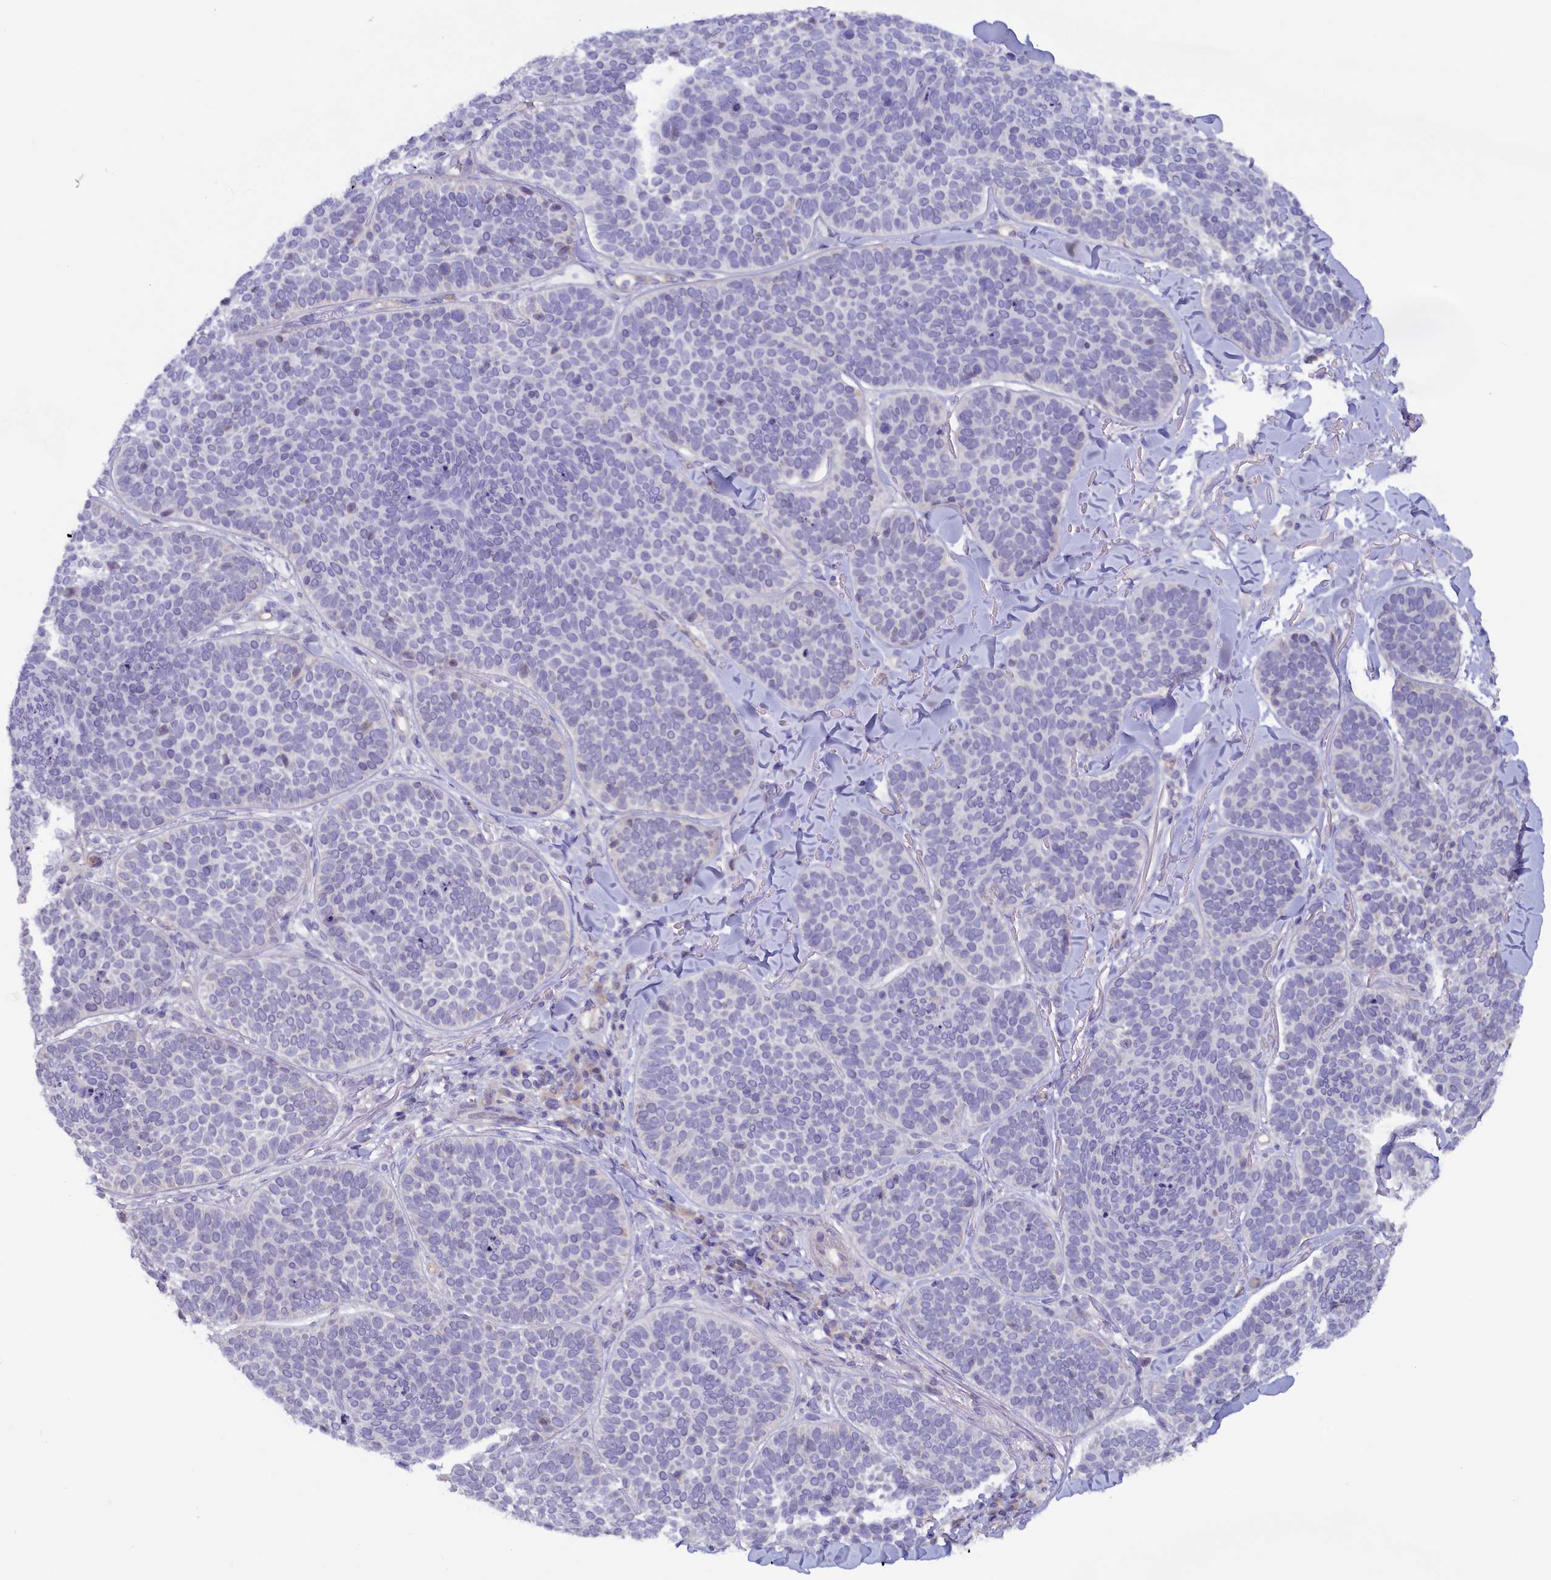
{"staining": {"intensity": "negative", "quantity": "none", "location": "none"}, "tissue": "skin cancer", "cell_type": "Tumor cells", "image_type": "cancer", "snomed": [{"axis": "morphology", "description": "Basal cell carcinoma"}, {"axis": "topography", "description": "Skin"}], "caption": "Tumor cells are negative for protein expression in human skin basal cell carcinoma.", "gene": "ZSWIM4", "patient": {"sex": "male", "age": 85}}